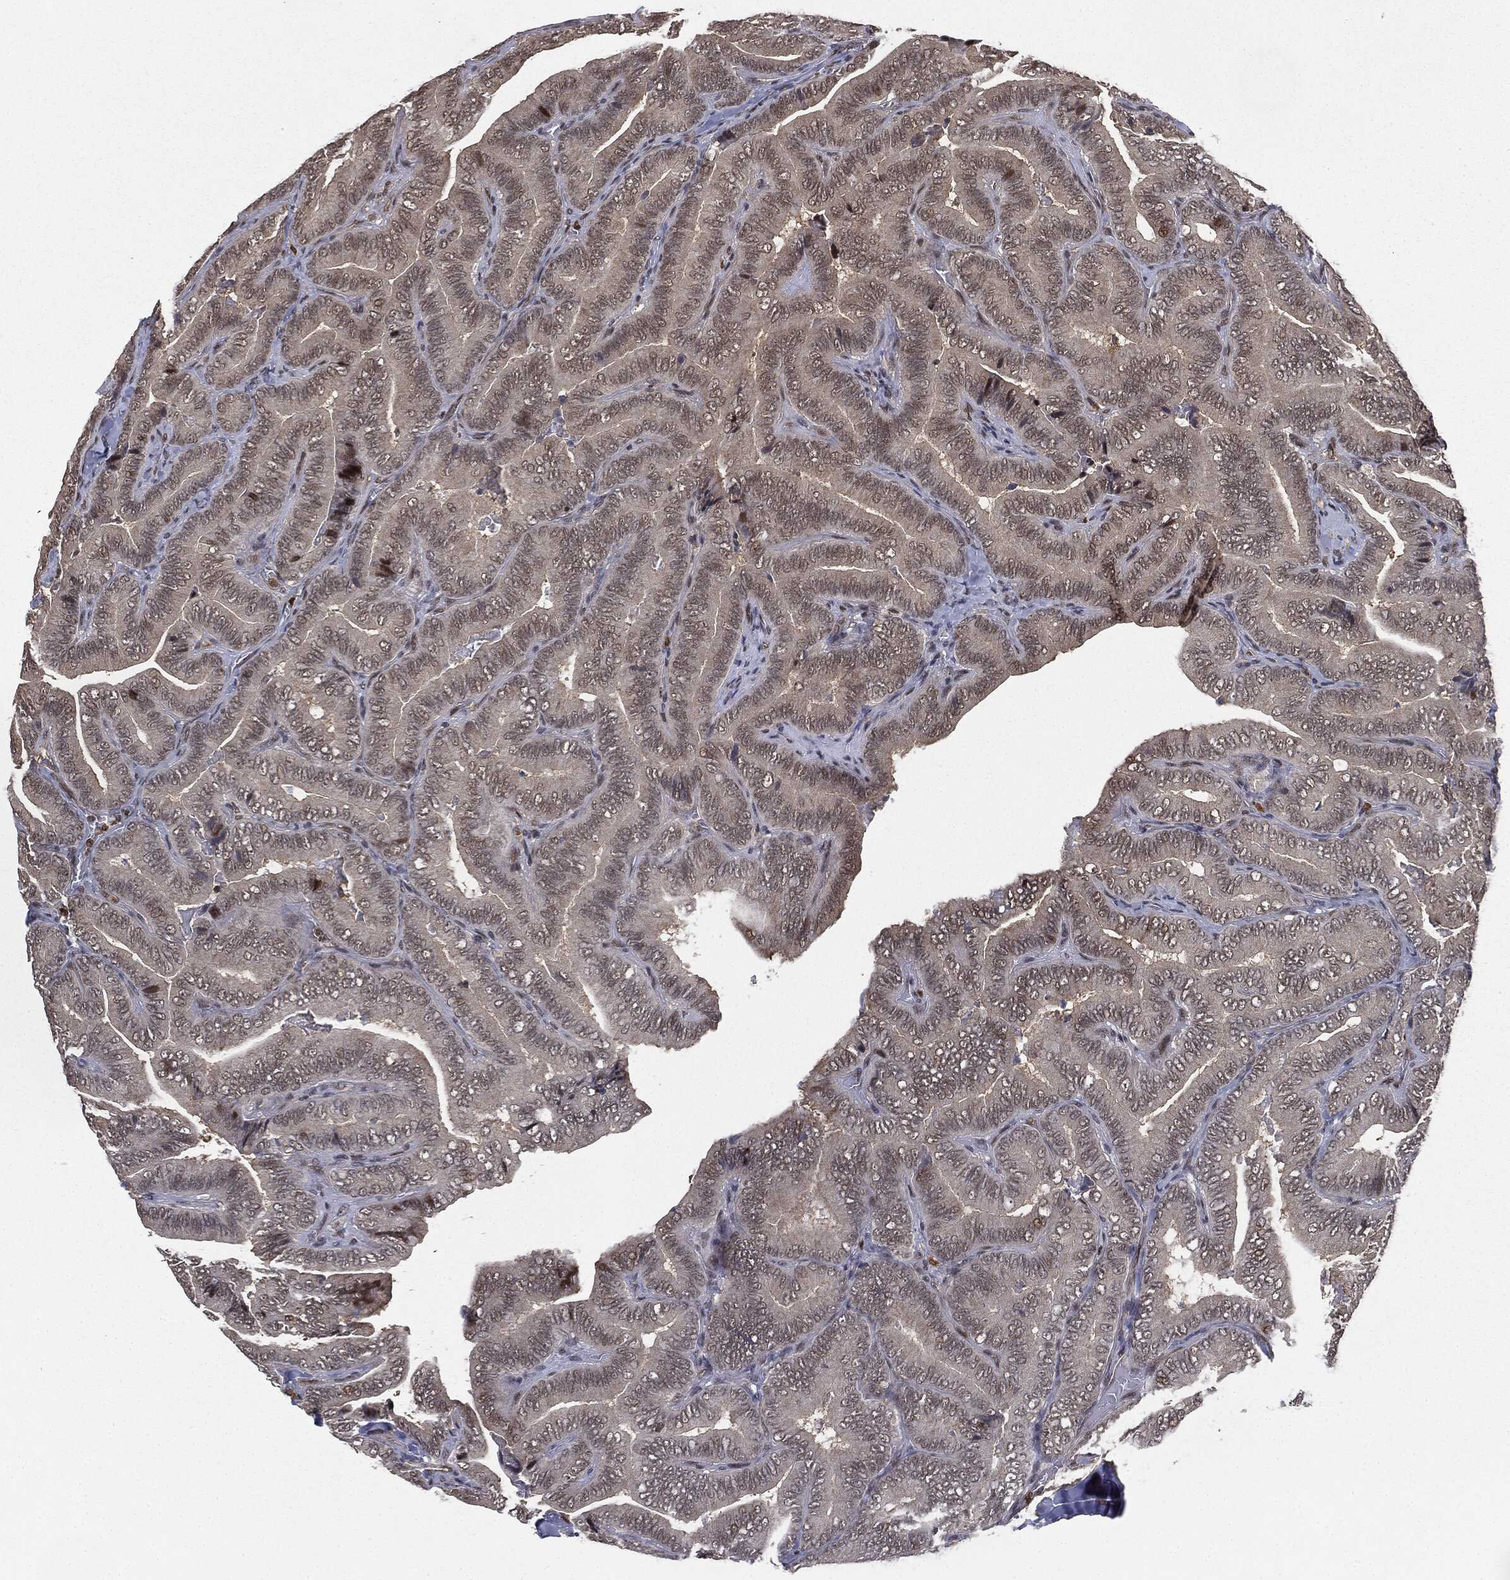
{"staining": {"intensity": "negative", "quantity": "none", "location": "none"}, "tissue": "thyroid cancer", "cell_type": "Tumor cells", "image_type": "cancer", "snomed": [{"axis": "morphology", "description": "Papillary adenocarcinoma, NOS"}, {"axis": "topography", "description": "Thyroid gland"}], "caption": "Immunohistochemistry of human papillary adenocarcinoma (thyroid) exhibits no expression in tumor cells.", "gene": "TBC1D22A", "patient": {"sex": "male", "age": 61}}